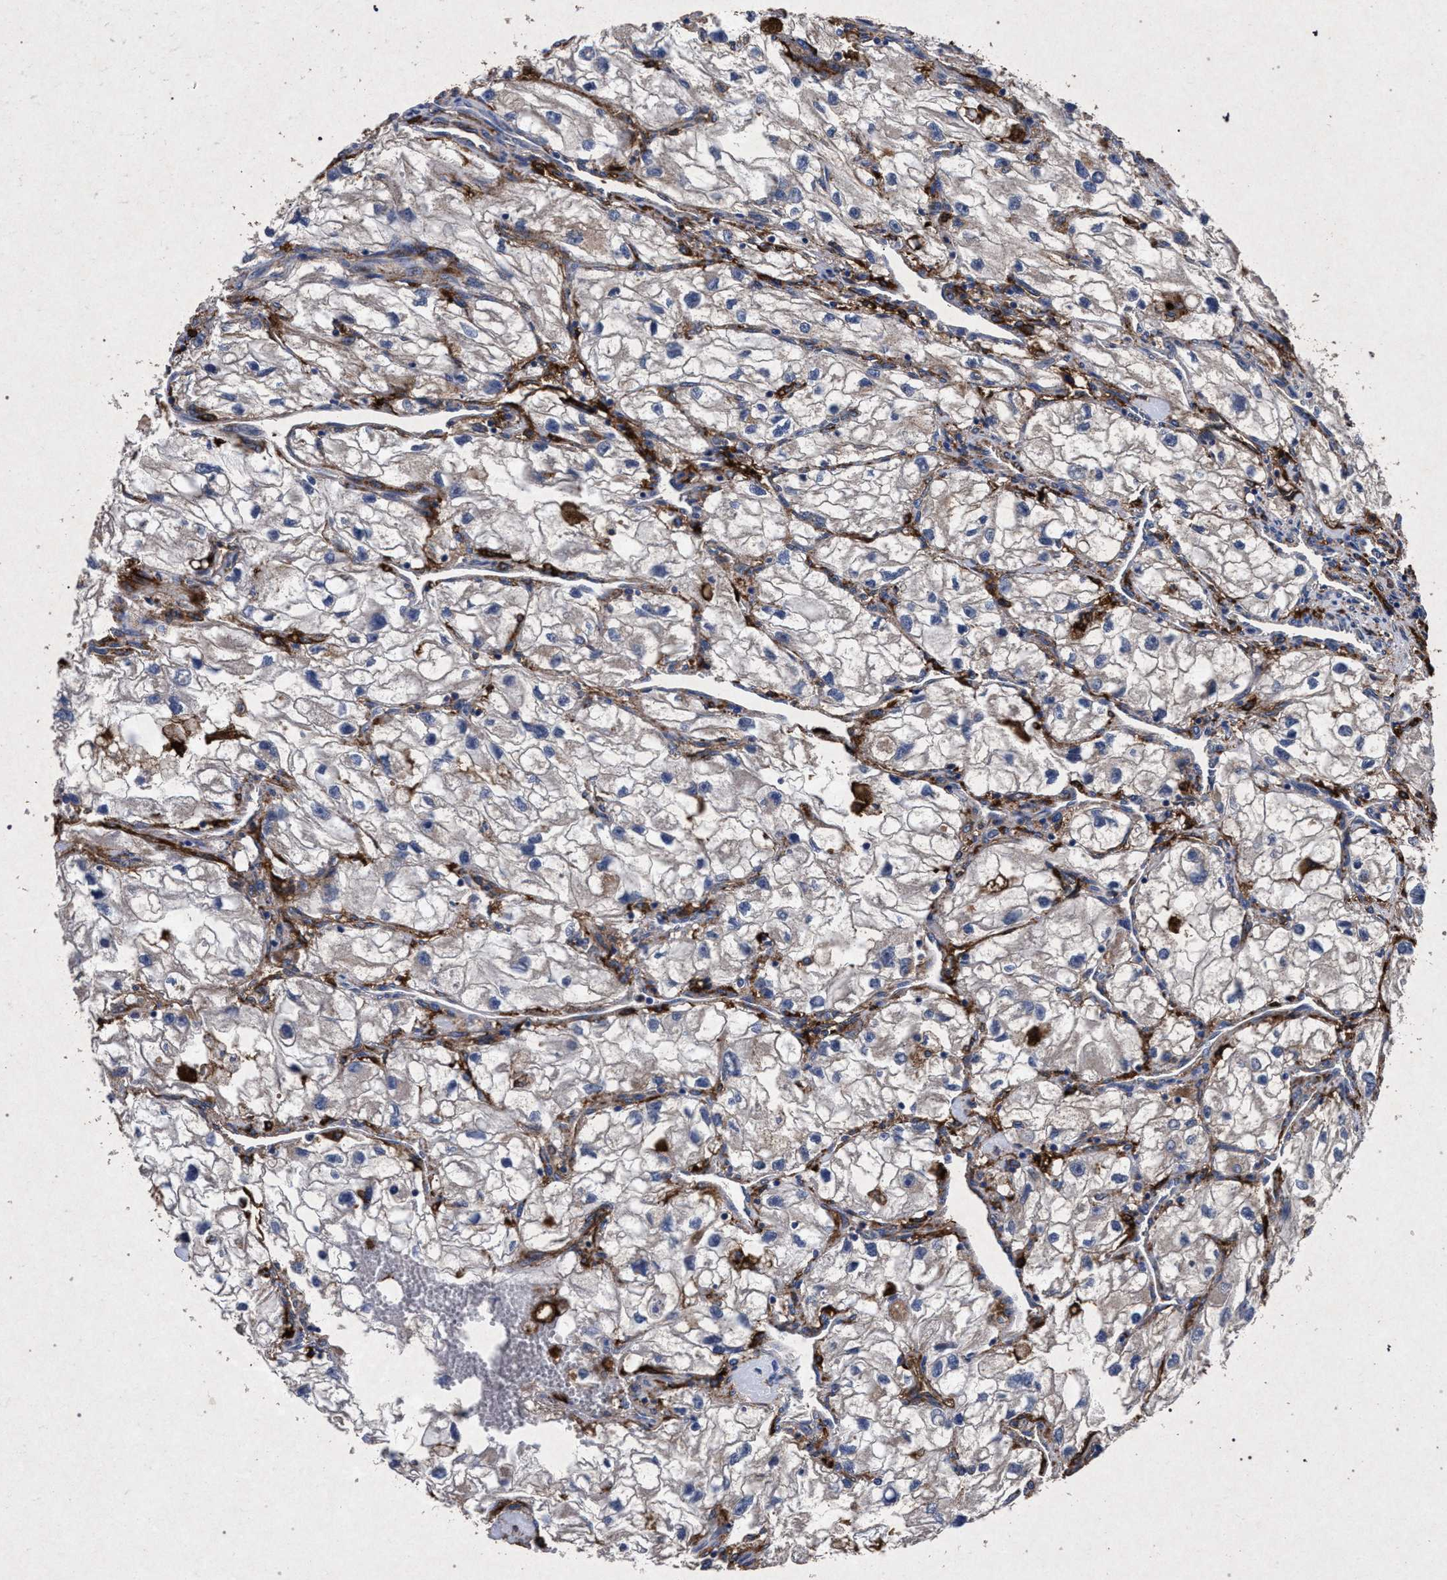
{"staining": {"intensity": "weak", "quantity": "<25%", "location": "cytoplasmic/membranous"}, "tissue": "renal cancer", "cell_type": "Tumor cells", "image_type": "cancer", "snomed": [{"axis": "morphology", "description": "Adenocarcinoma, NOS"}, {"axis": "topography", "description": "Kidney"}], "caption": "Photomicrograph shows no protein expression in tumor cells of adenocarcinoma (renal) tissue. (Immunohistochemistry, brightfield microscopy, high magnification).", "gene": "MARCKS", "patient": {"sex": "female", "age": 70}}